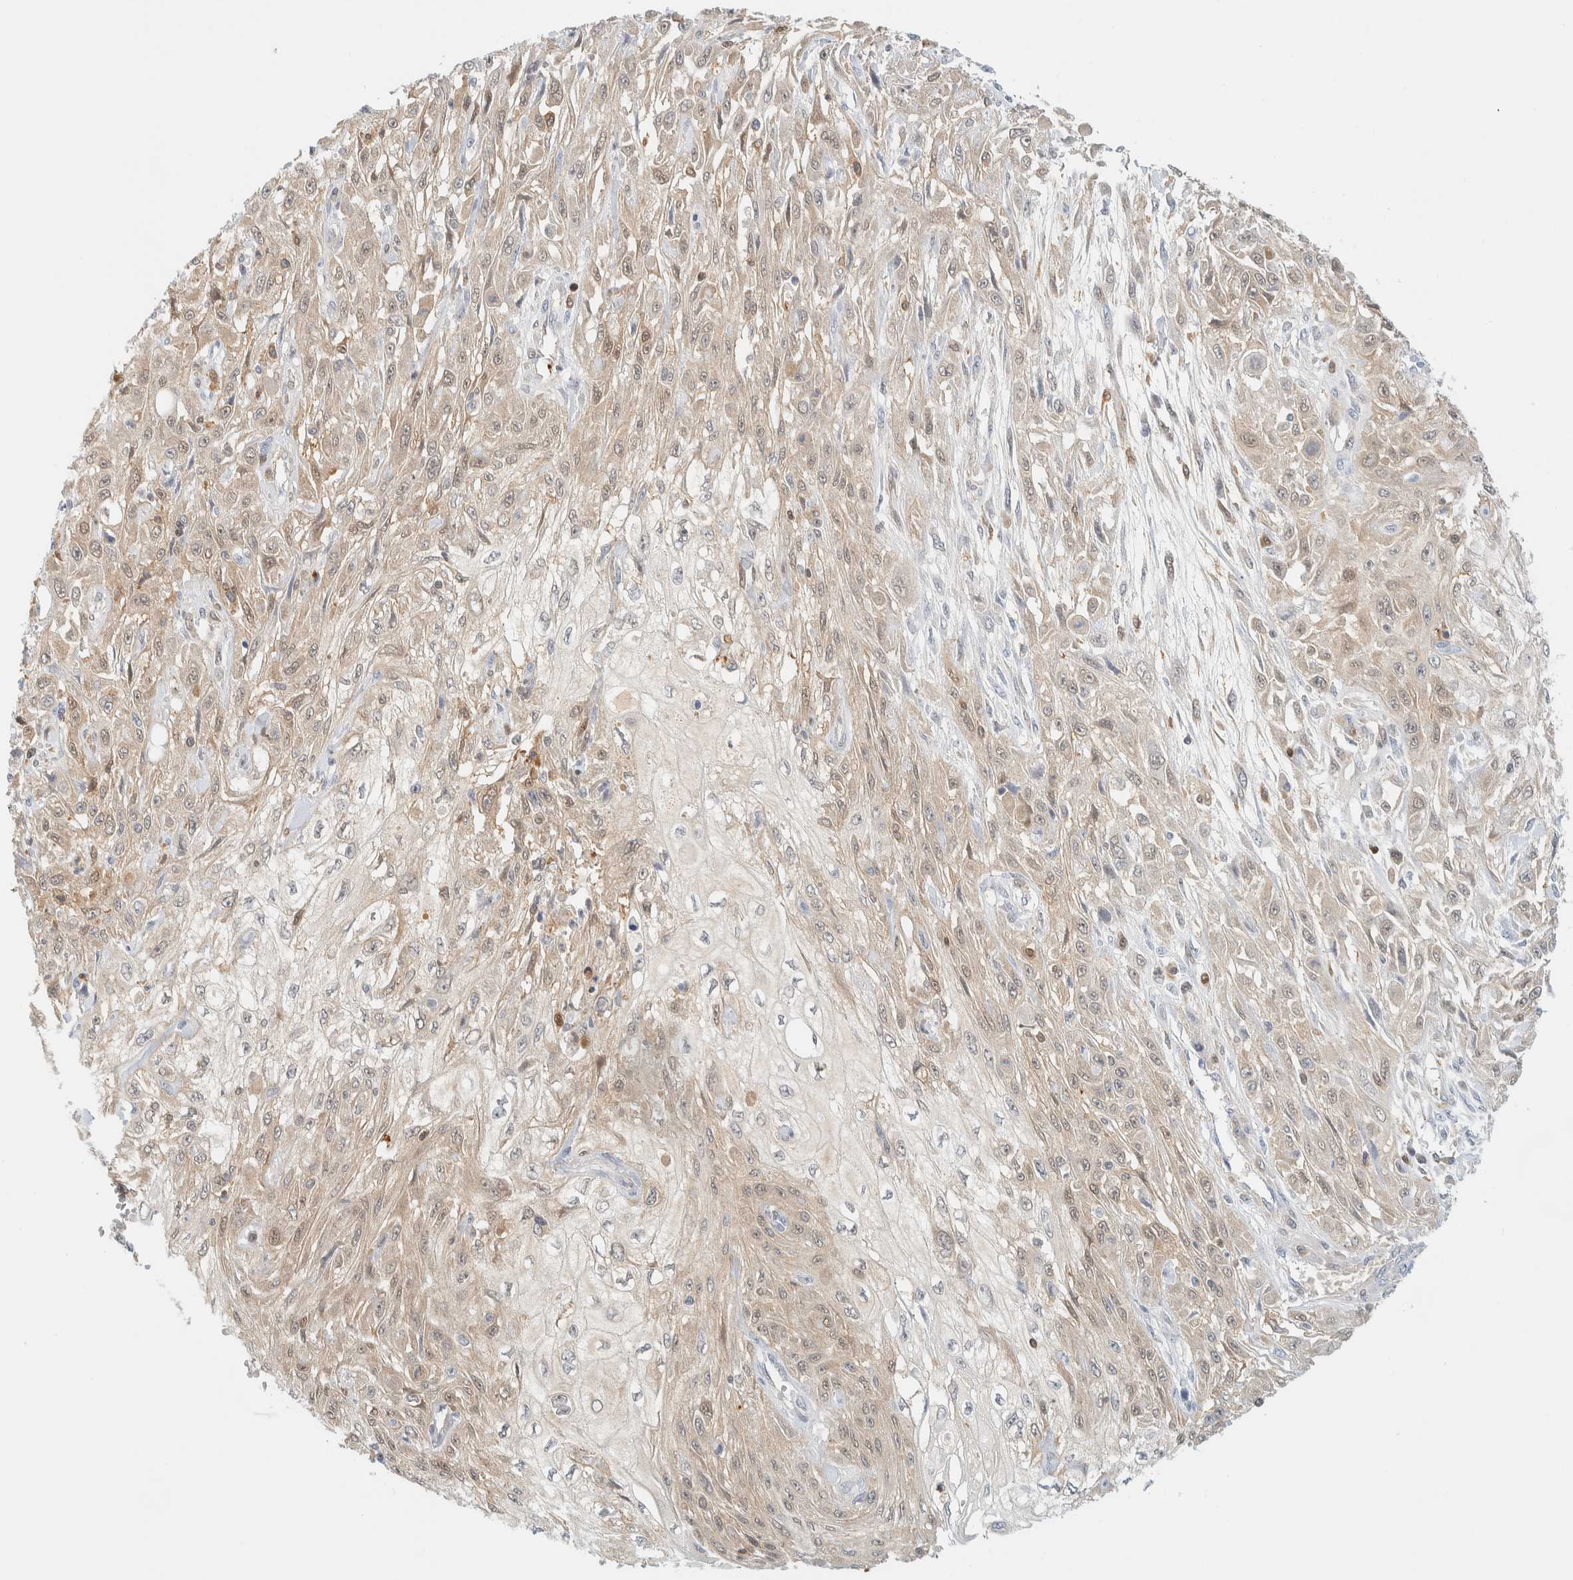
{"staining": {"intensity": "weak", "quantity": "<25%", "location": "cytoplasmic/membranous,nuclear"}, "tissue": "skin cancer", "cell_type": "Tumor cells", "image_type": "cancer", "snomed": [{"axis": "morphology", "description": "Squamous cell carcinoma, NOS"}, {"axis": "morphology", "description": "Squamous cell carcinoma, metastatic, NOS"}, {"axis": "topography", "description": "Skin"}, {"axis": "topography", "description": "Lymph node"}], "caption": "Immunohistochemistry micrograph of skin cancer (squamous cell carcinoma) stained for a protein (brown), which demonstrates no positivity in tumor cells. (Stains: DAB immunohistochemistry (IHC) with hematoxylin counter stain, Microscopy: brightfield microscopy at high magnification).", "gene": "ZBTB37", "patient": {"sex": "male", "age": 75}}